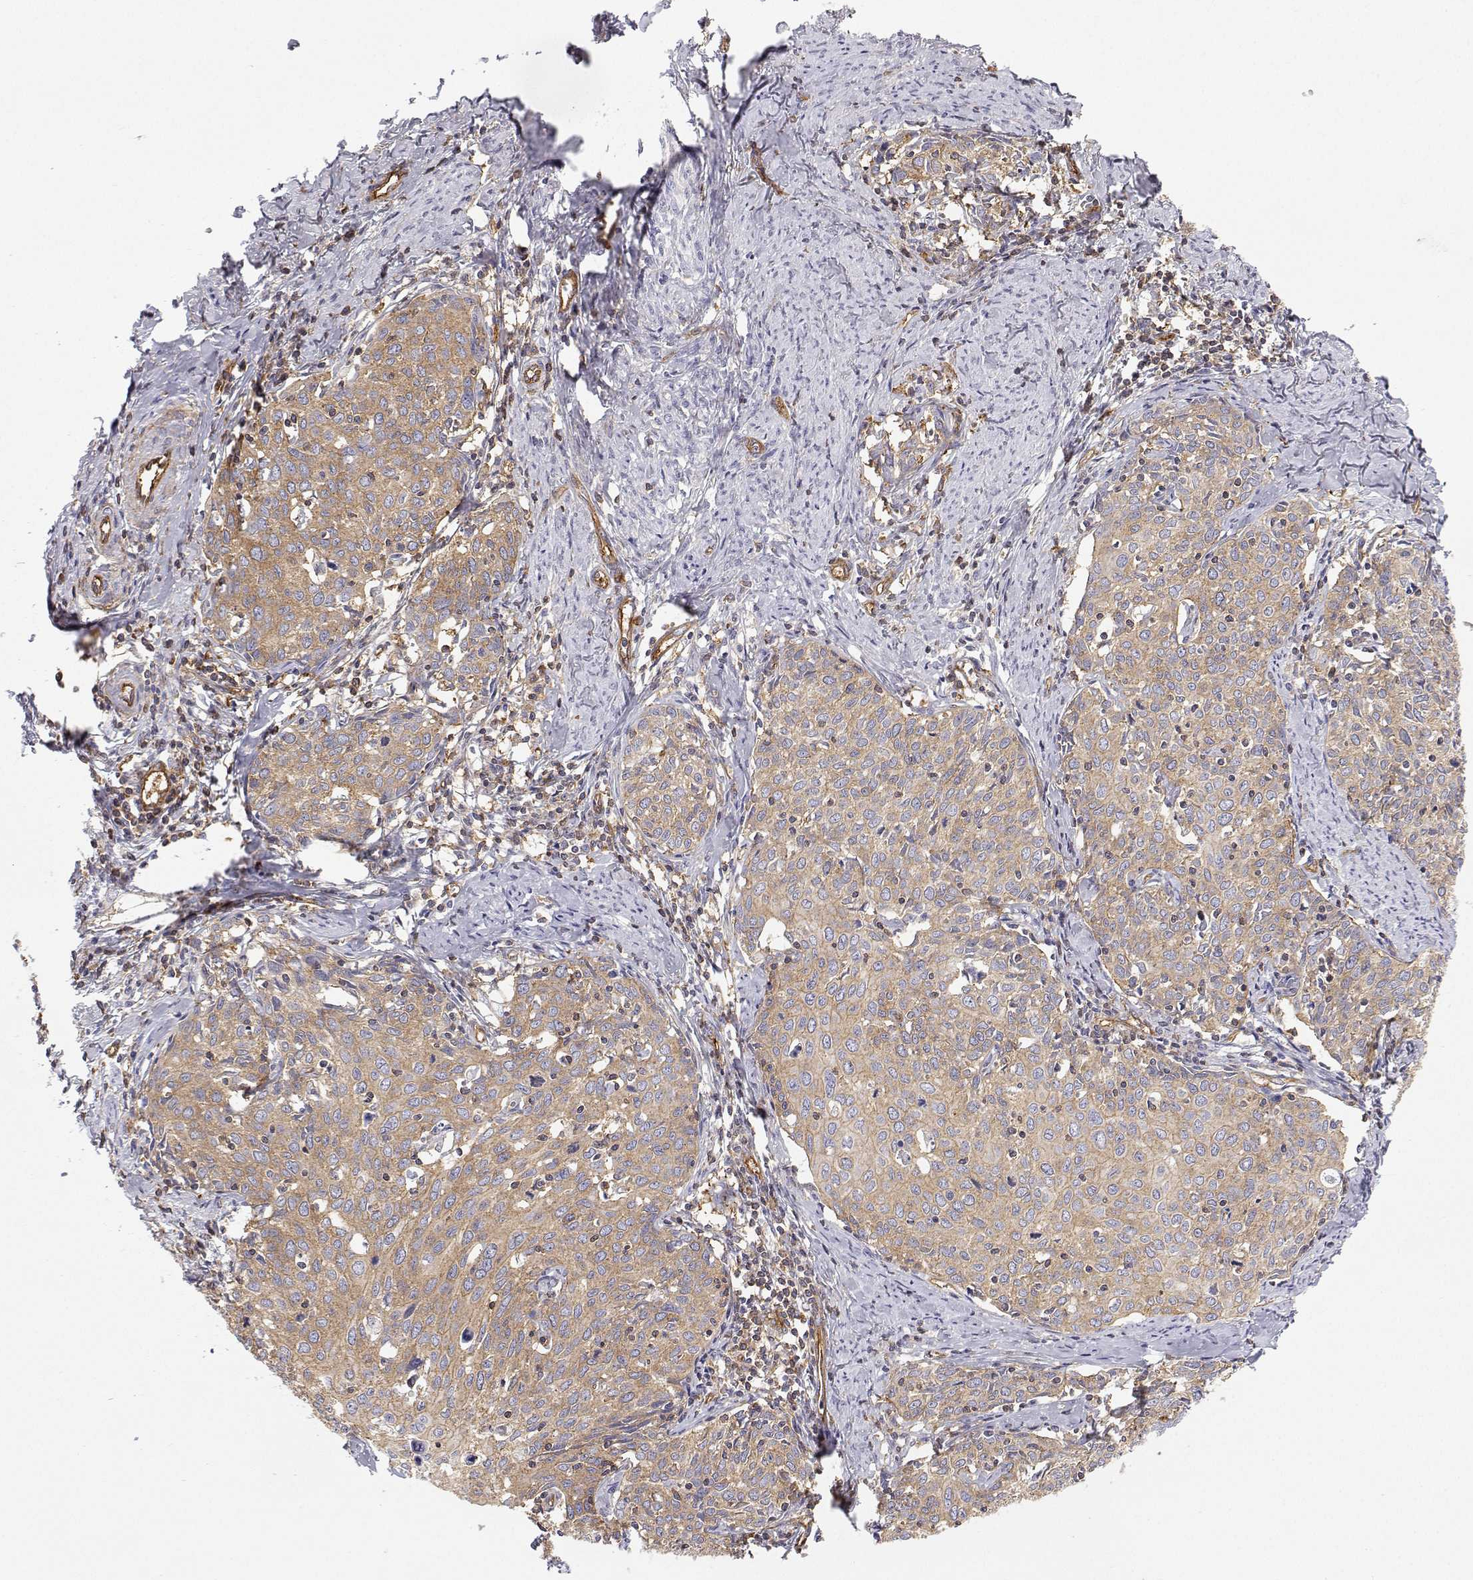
{"staining": {"intensity": "weak", "quantity": ">75%", "location": "cytoplasmic/membranous"}, "tissue": "cervical cancer", "cell_type": "Tumor cells", "image_type": "cancer", "snomed": [{"axis": "morphology", "description": "Squamous cell carcinoma, NOS"}, {"axis": "topography", "description": "Cervix"}], "caption": "A photomicrograph showing weak cytoplasmic/membranous expression in about >75% of tumor cells in cervical squamous cell carcinoma, as visualized by brown immunohistochemical staining.", "gene": "MYH9", "patient": {"sex": "female", "age": 62}}